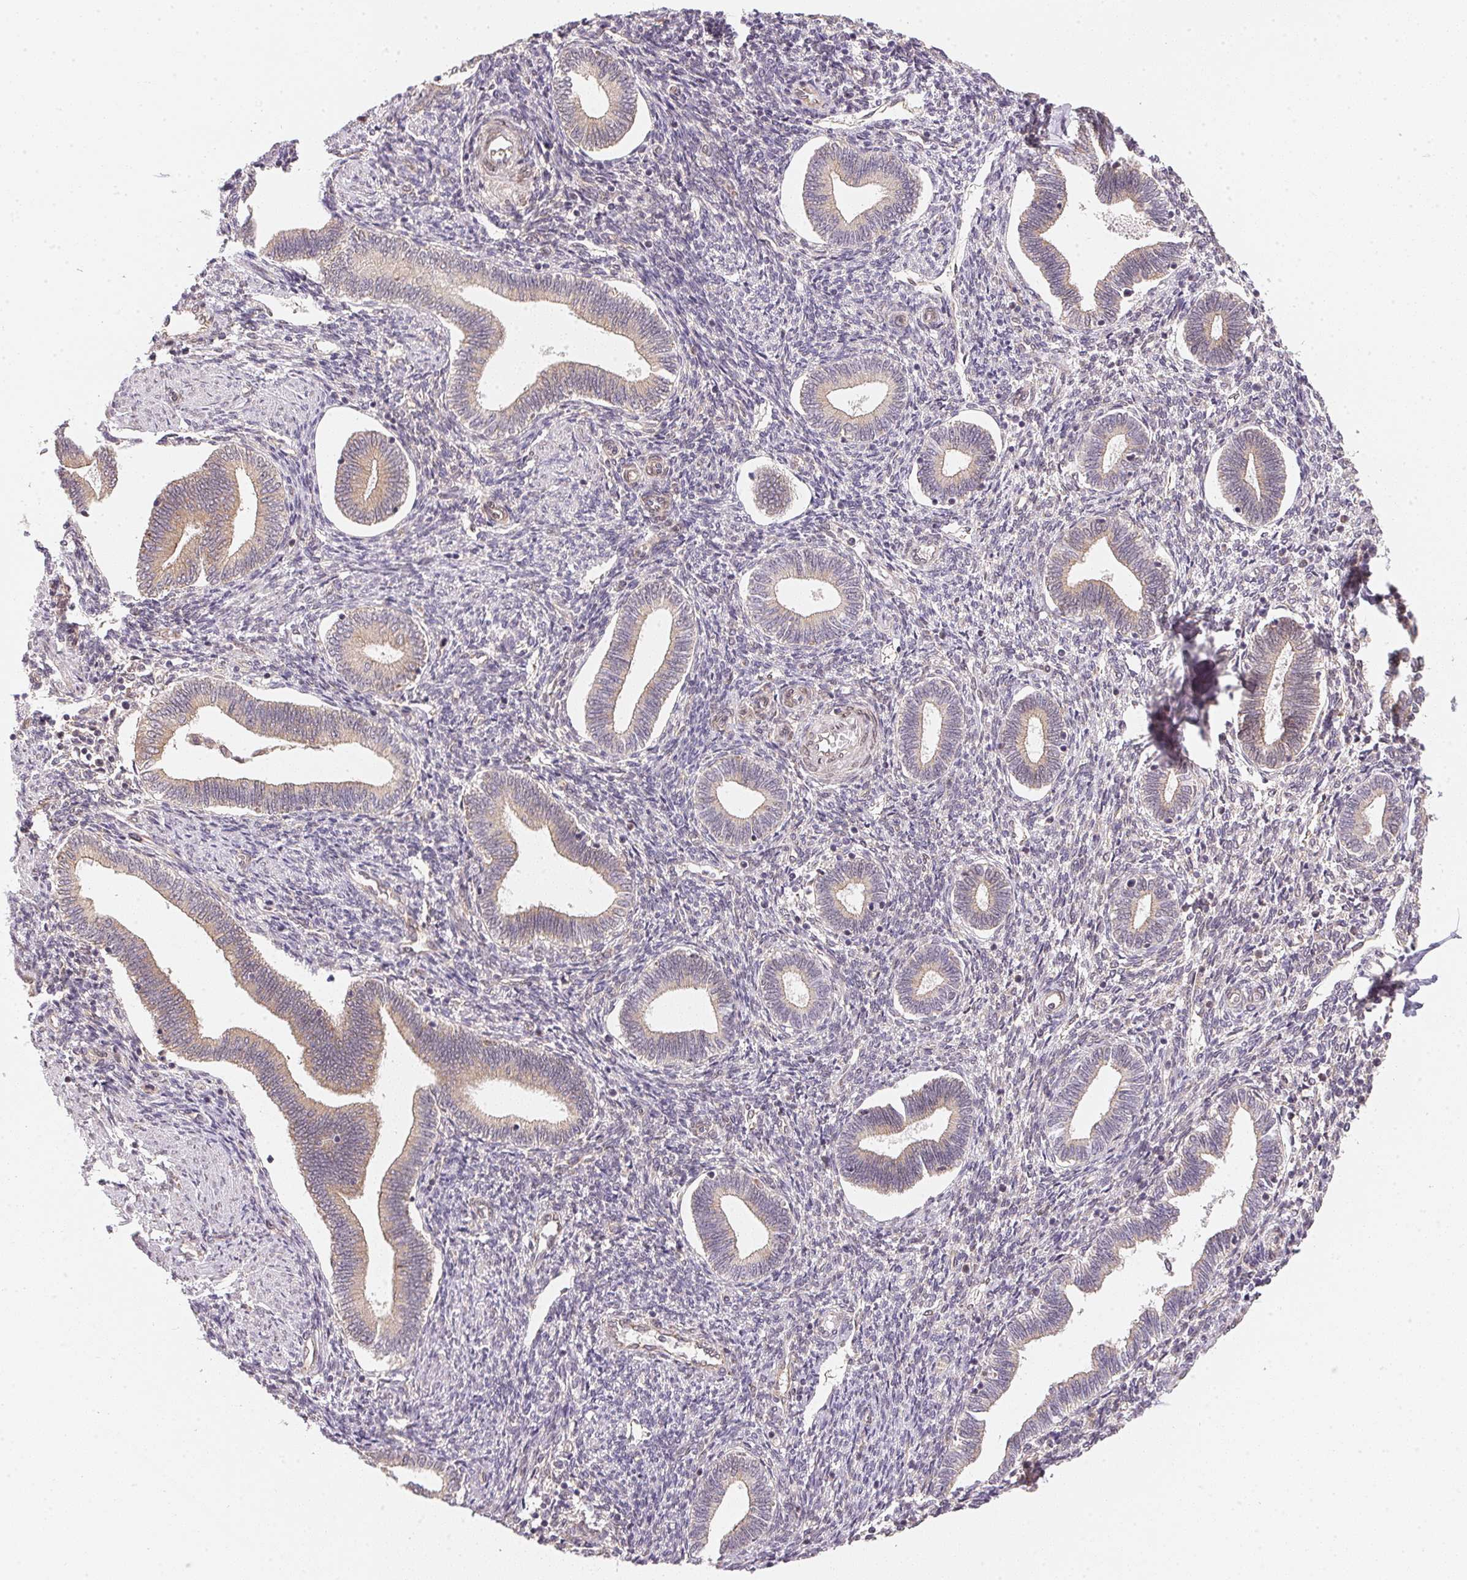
{"staining": {"intensity": "negative", "quantity": "none", "location": "none"}, "tissue": "endometrium", "cell_type": "Cells in endometrial stroma", "image_type": "normal", "snomed": [{"axis": "morphology", "description": "Normal tissue, NOS"}, {"axis": "topography", "description": "Endometrium"}], "caption": "Endometrium stained for a protein using immunohistochemistry exhibits no staining cells in endometrial stroma.", "gene": "EI24", "patient": {"sex": "female", "age": 42}}